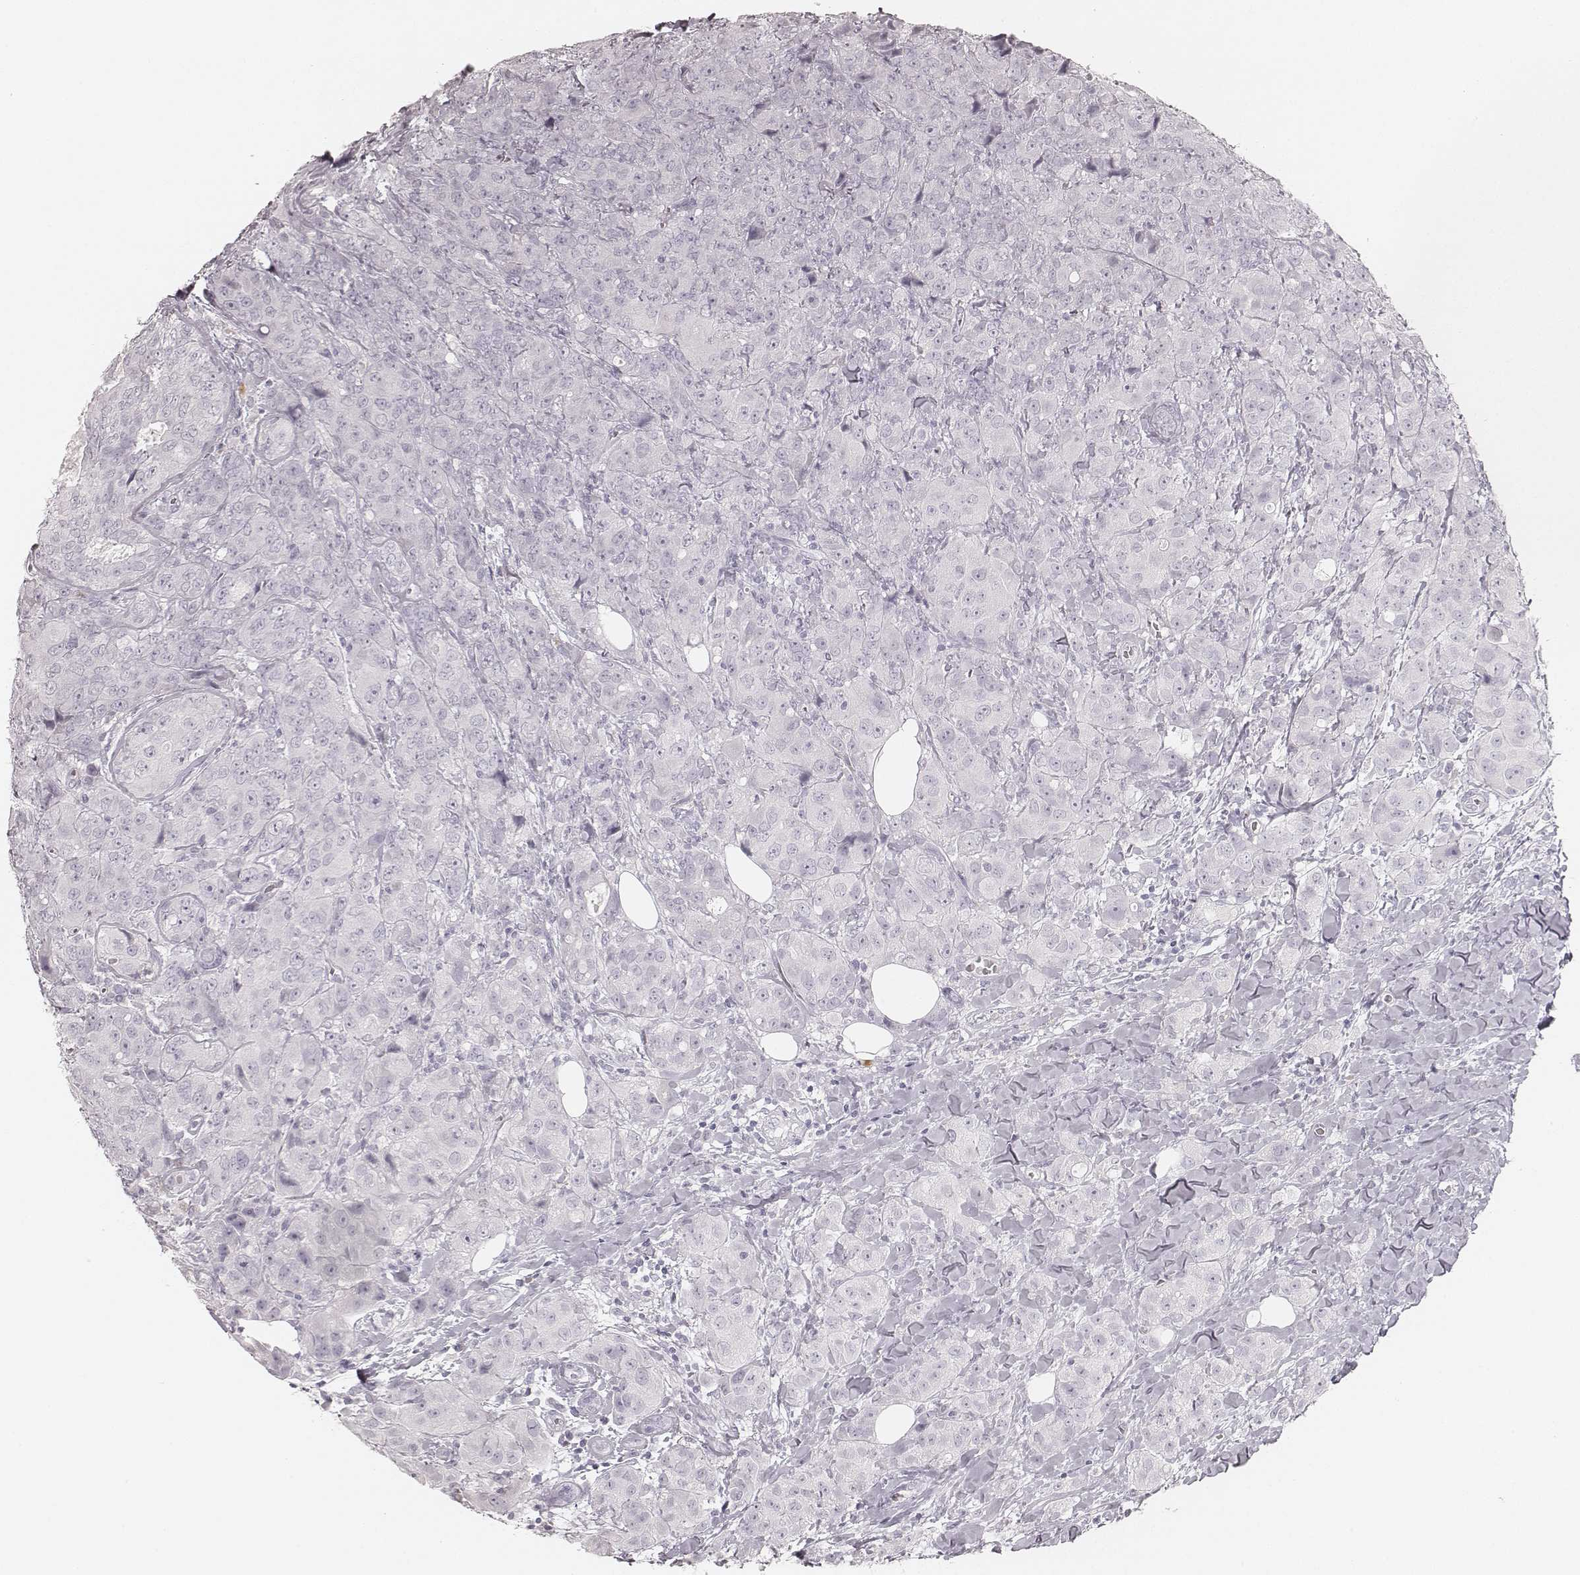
{"staining": {"intensity": "negative", "quantity": "none", "location": "none"}, "tissue": "breast cancer", "cell_type": "Tumor cells", "image_type": "cancer", "snomed": [{"axis": "morphology", "description": "Duct carcinoma"}, {"axis": "topography", "description": "Breast"}], "caption": "High magnification brightfield microscopy of breast invasive ductal carcinoma stained with DAB (brown) and counterstained with hematoxylin (blue): tumor cells show no significant positivity. (DAB immunohistochemistry (IHC) with hematoxylin counter stain).", "gene": "KRT82", "patient": {"sex": "female", "age": 43}}